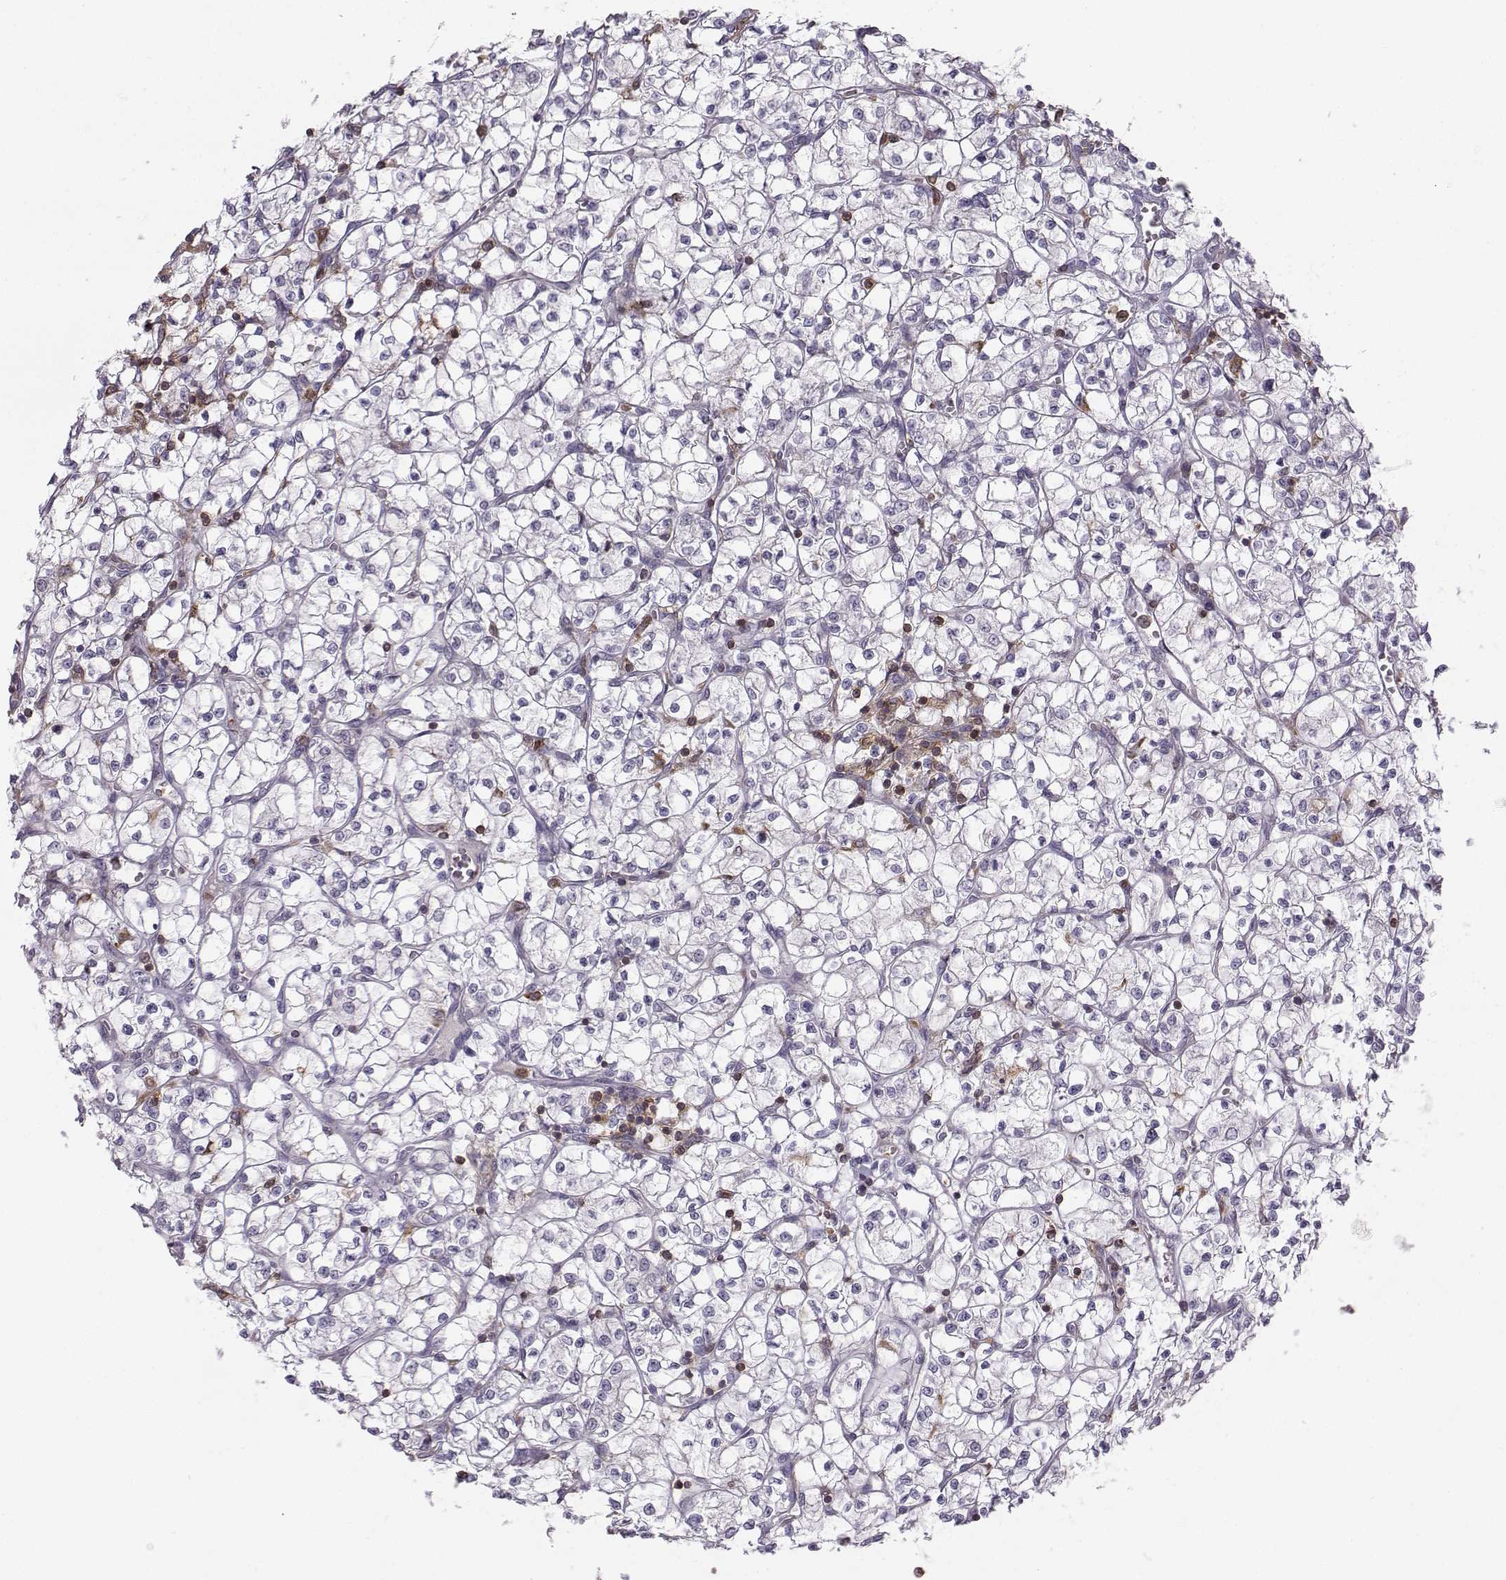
{"staining": {"intensity": "negative", "quantity": "none", "location": "none"}, "tissue": "renal cancer", "cell_type": "Tumor cells", "image_type": "cancer", "snomed": [{"axis": "morphology", "description": "Adenocarcinoma, NOS"}, {"axis": "topography", "description": "Kidney"}], "caption": "High power microscopy photomicrograph of an immunohistochemistry (IHC) image of renal cancer (adenocarcinoma), revealing no significant expression in tumor cells.", "gene": "ZBTB32", "patient": {"sex": "female", "age": 64}}